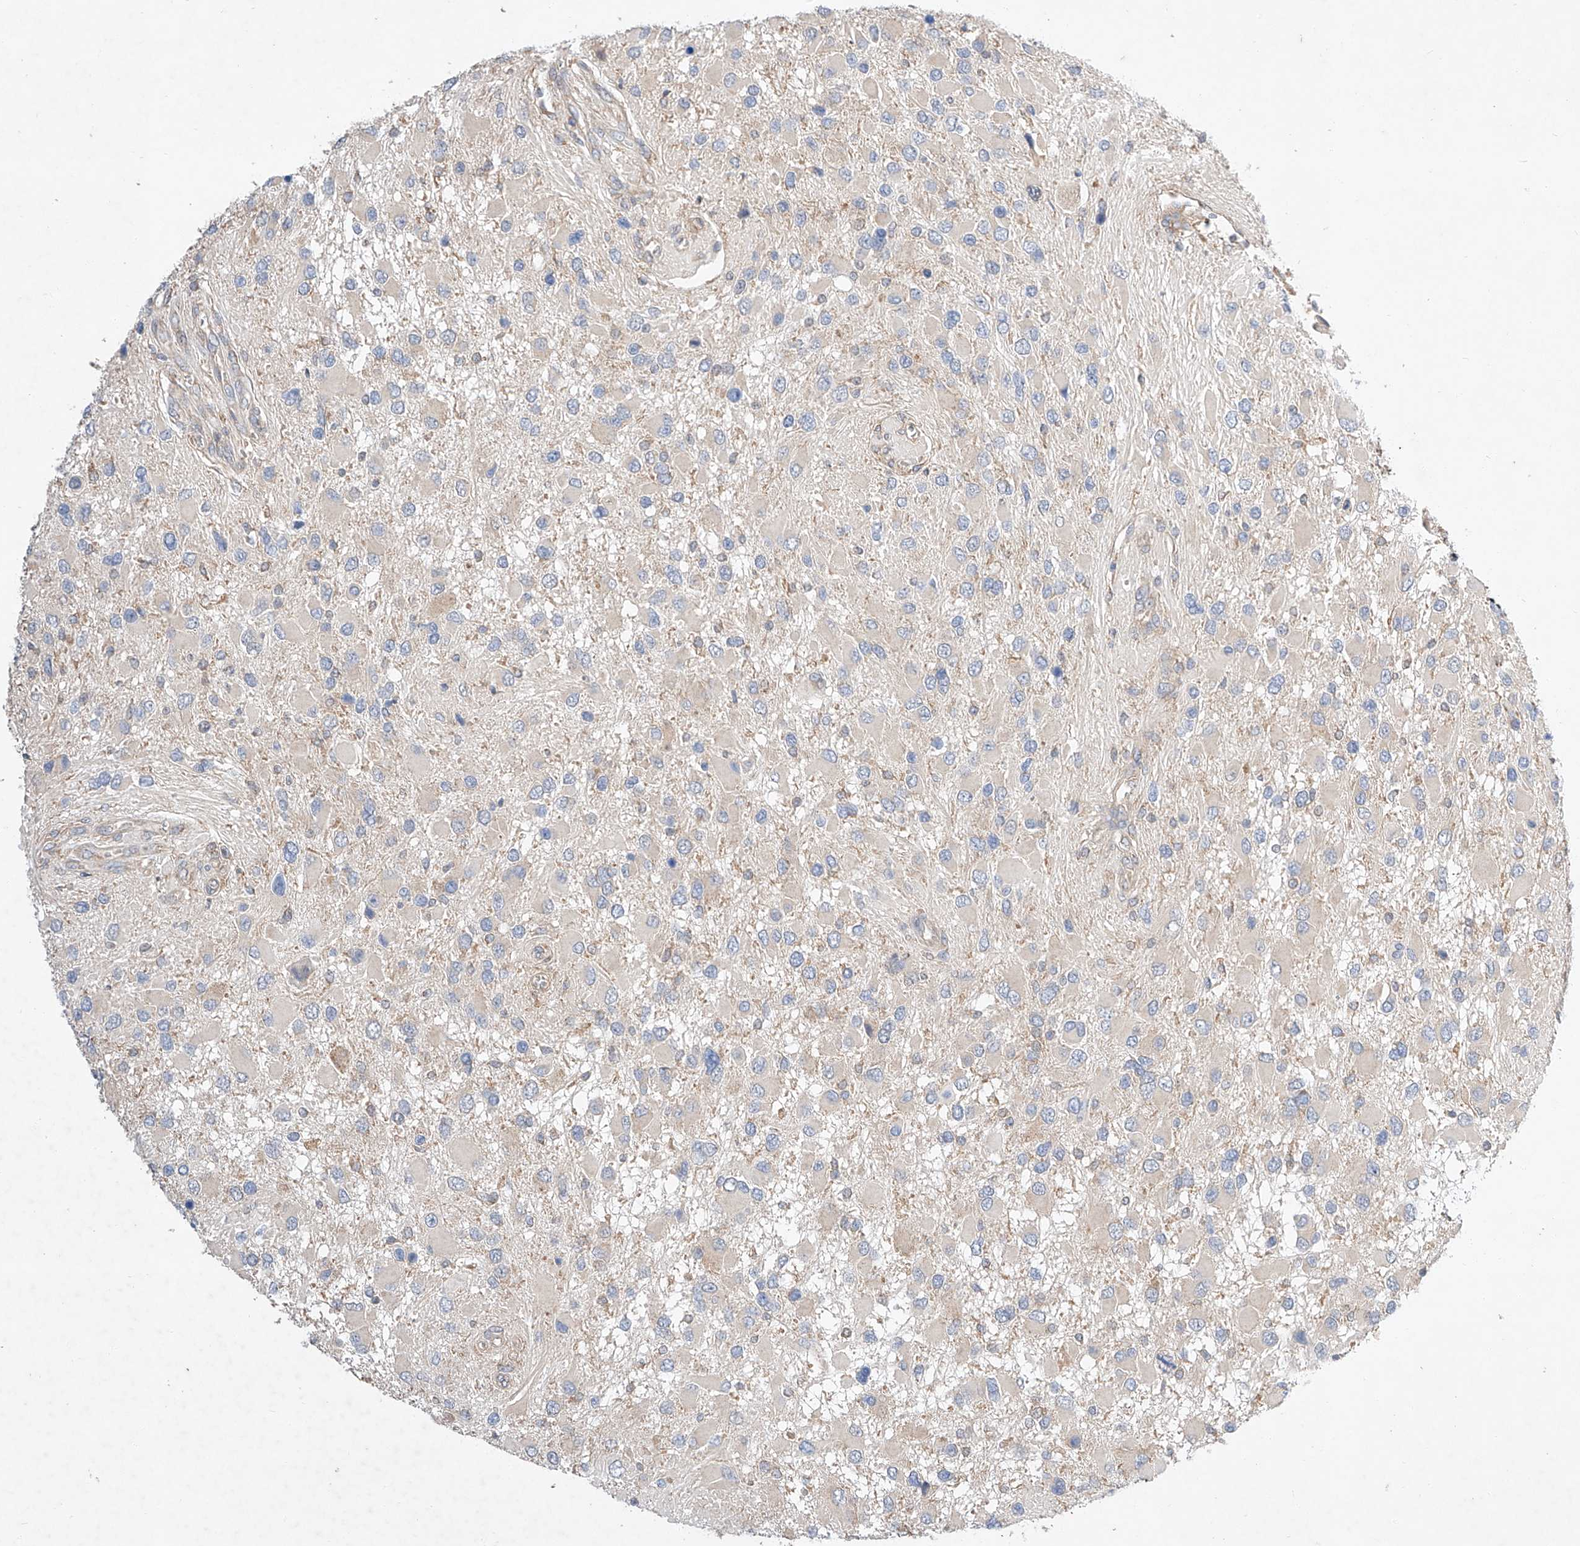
{"staining": {"intensity": "negative", "quantity": "none", "location": "none"}, "tissue": "glioma", "cell_type": "Tumor cells", "image_type": "cancer", "snomed": [{"axis": "morphology", "description": "Glioma, malignant, High grade"}, {"axis": "topography", "description": "Brain"}], "caption": "This photomicrograph is of glioma stained with immunohistochemistry (IHC) to label a protein in brown with the nuclei are counter-stained blue. There is no positivity in tumor cells. (DAB immunohistochemistry (IHC) with hematoxylin counter stain).", "gene": "C6orf118", "patient": {"sex": "male", "age": 53}}